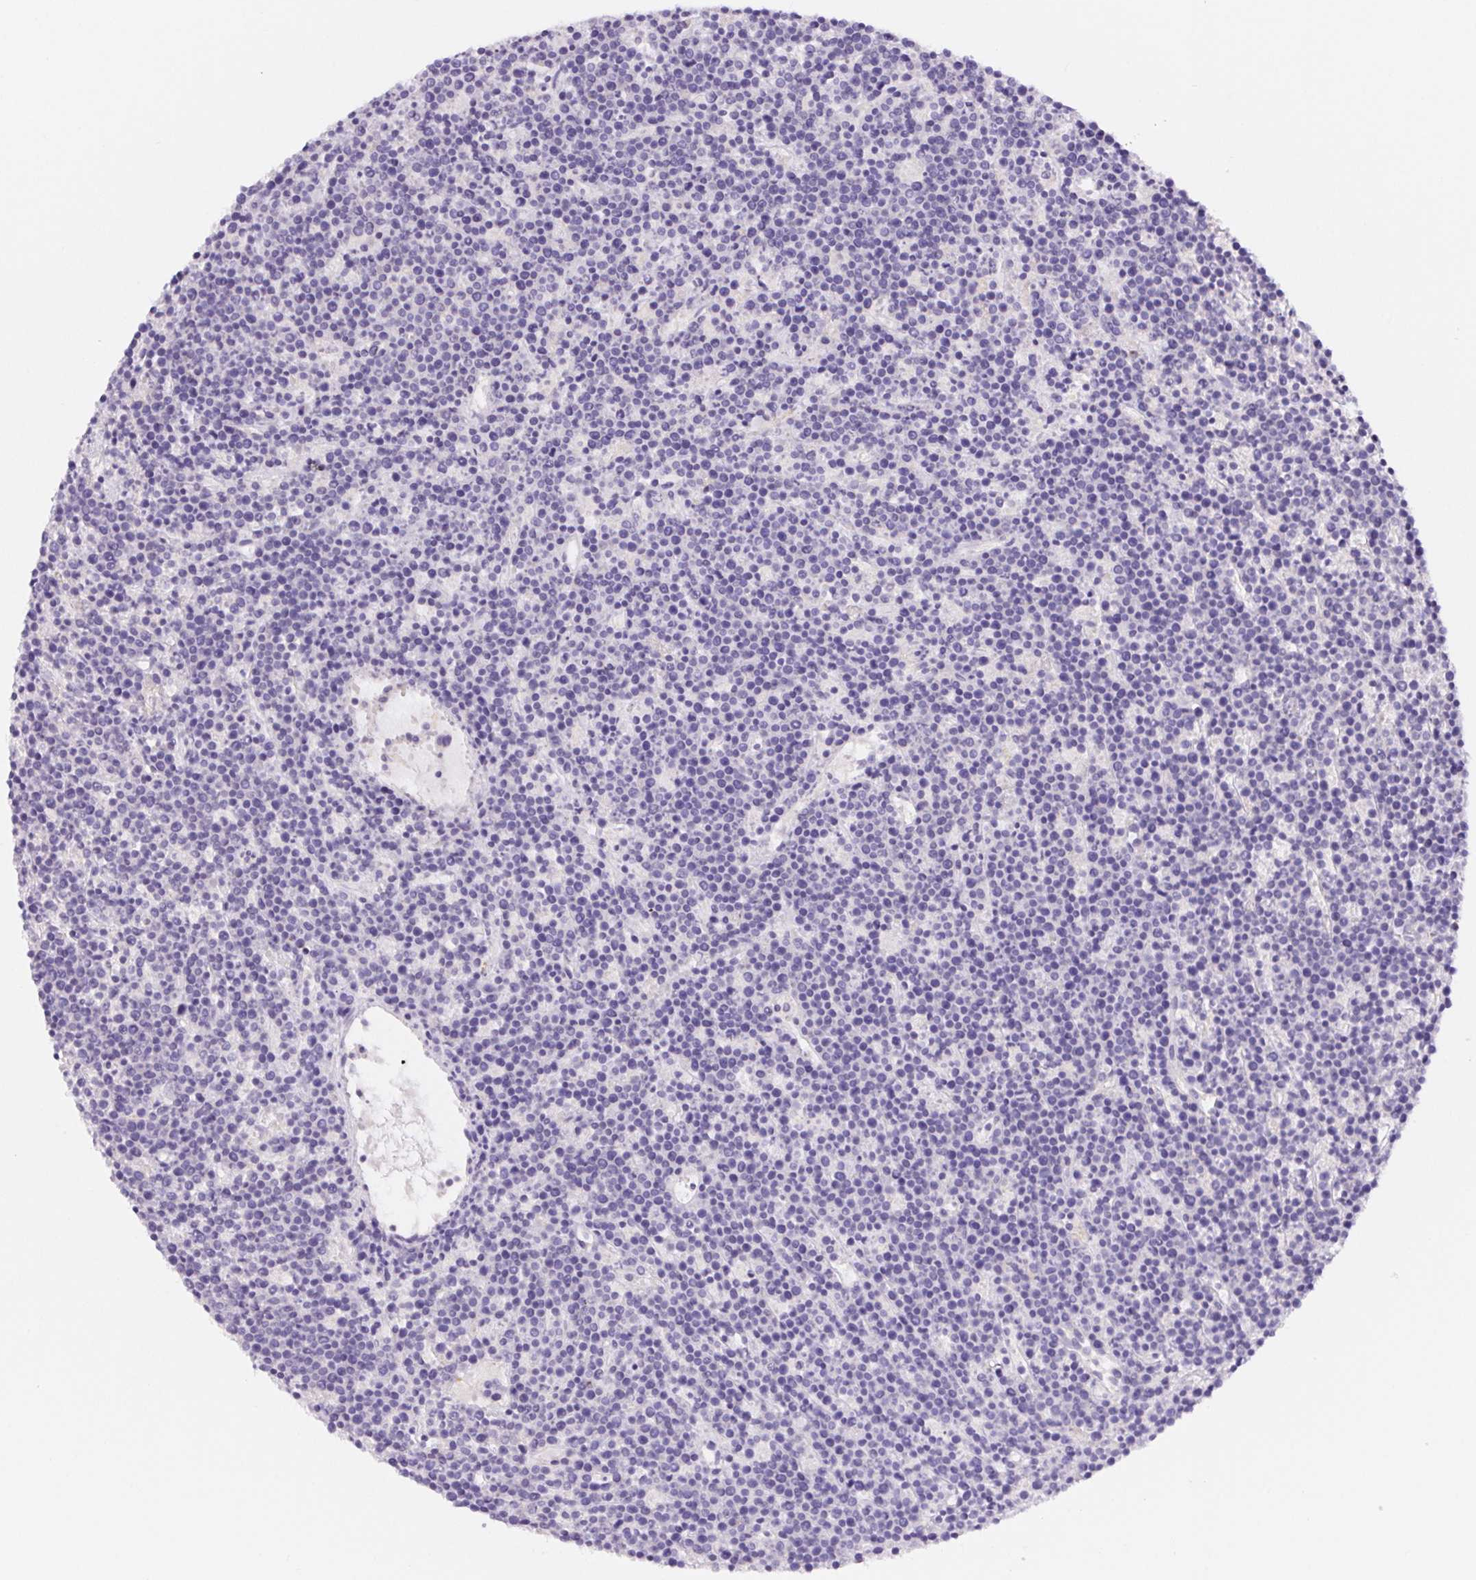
{"staining": {"intensity": "negative", "quantity": "none", "location": "none"}, "tissue": "lymphoma", "cell_type": "Tumor cells", "image_type": "cancer", "snomed": [{"axis": "morphology", "description": "Malignant lymphoma, non-Hodgkin's type, High grade"}, {"axis": "topography", "description": "Ovary"}], "caption": "Immunohistochemistry (IHC) histopathology image of human lymphoma stained for a protein (brown), which exhibits no positivity in tumor cells. (DAB immunohistochemistry (IHC) visualized using brightfield microscopy, high magnification).", "gene": "DYNC2LI1", "patient": {"sex": "female", "age": 56}}